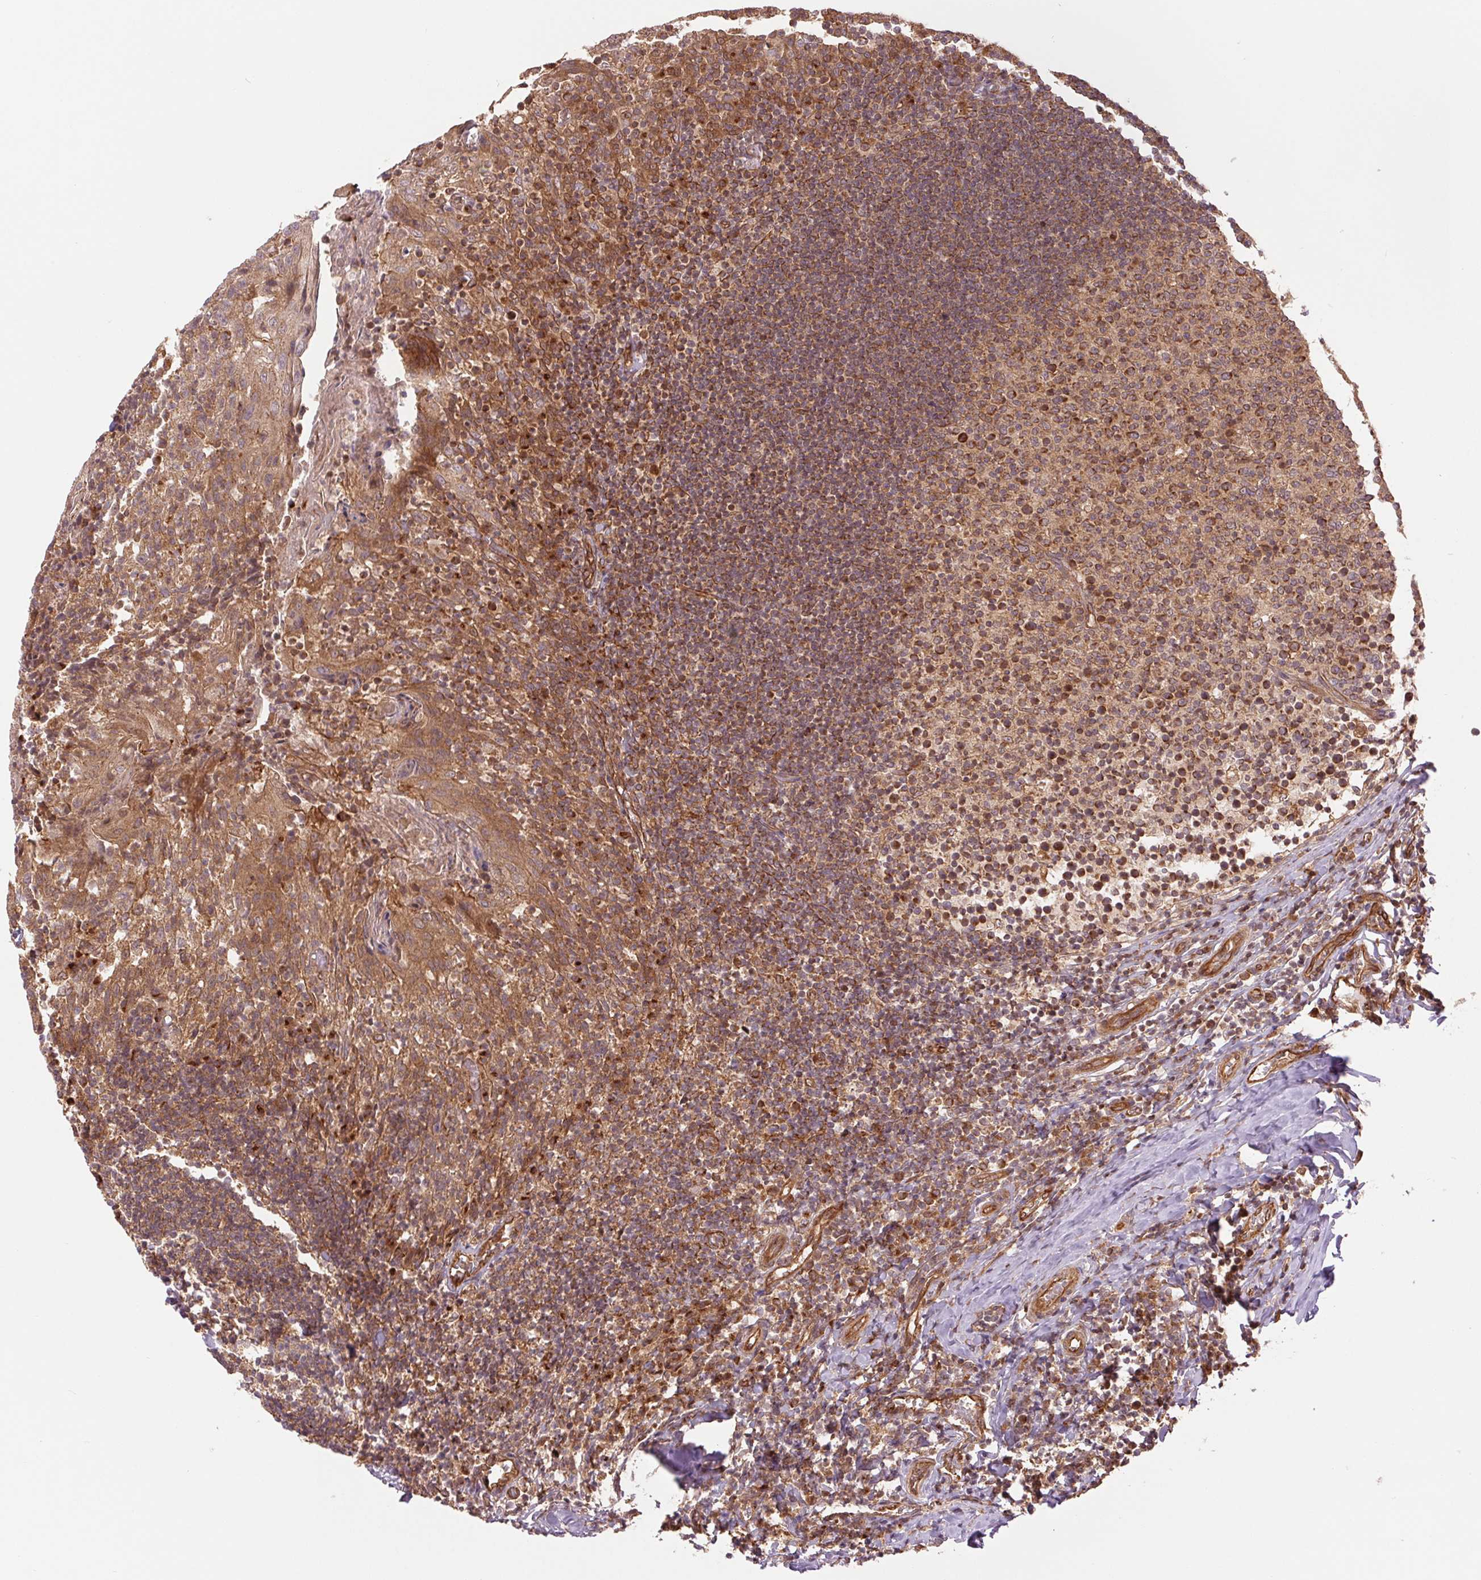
{"staining": {"intensity": "strong", "quantity": "25%-75%", "location": "cytoplasmic/membranous"}, "tissue": "tonsil", "cell_type": "Germinal center cells", "image_type": "normal", "snomed": [{"axis": "morphology", "description": "Normal tissue, NOS"}, {"axis": "topography", "description": "Tonsil"}], "caption": "Protein staining reveals strong cytoplasmic/membranous expression in approximately 25%-75% of germinal center cells in benign tonsil.", "gene": "STARD7", "patient": {"sex": "female", "age": 10}}